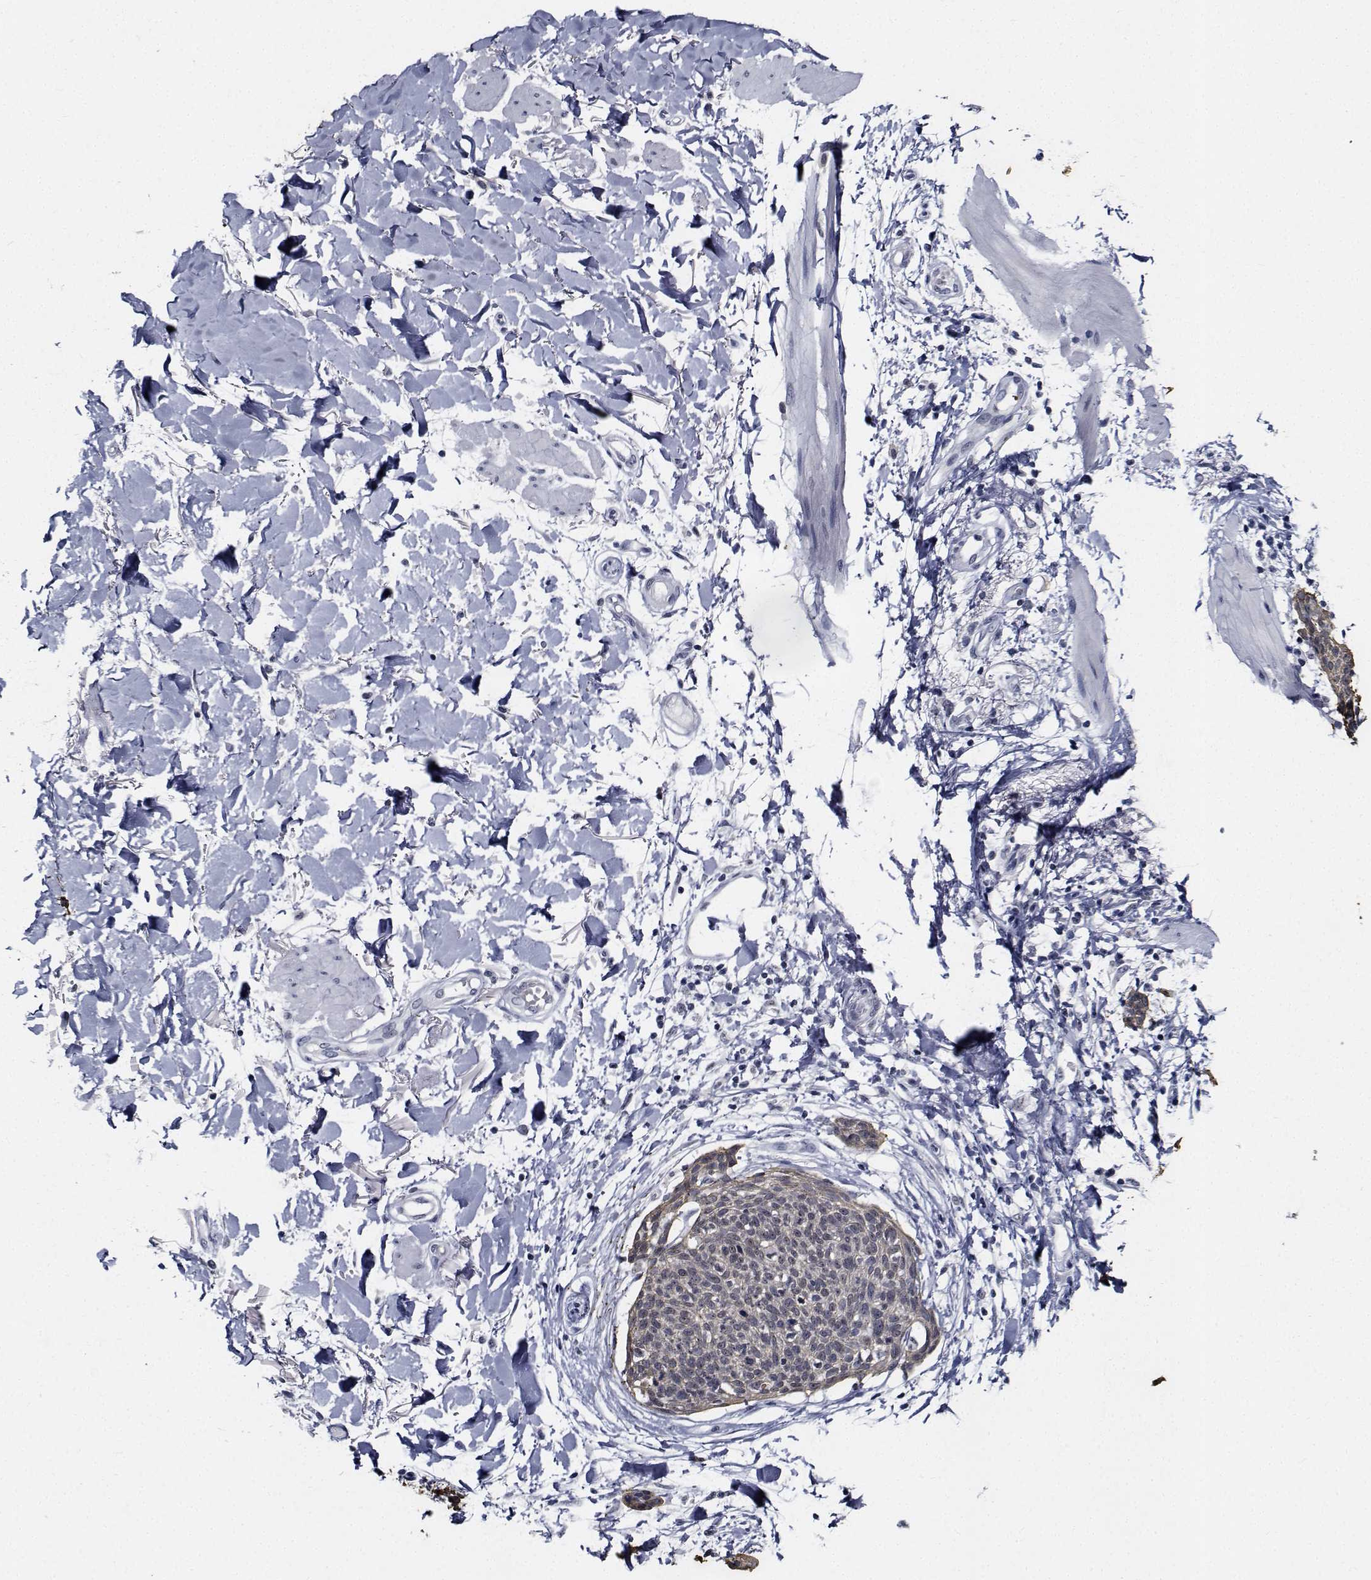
{"staining": {"intensity": "negative", "quantity": "none", "location": "none"}, "tissue": "skin cancer", "cell_type": "Tumor cells", "image_type": "cancer", "snomed": [{"axis": "morphology", "description": "Squamous cell carcinoma, NOS"}, {"axis": "topography", "description": "Skin"}, {"axis": "topography", "description": "Vulva"}], "caption": "Skin cancer (squamous cell carcinoma) stained for a protein using IHC reveals no expression tumor cells.", "gene": "NVL", "patient": {"sex": "female", "age": 75}}